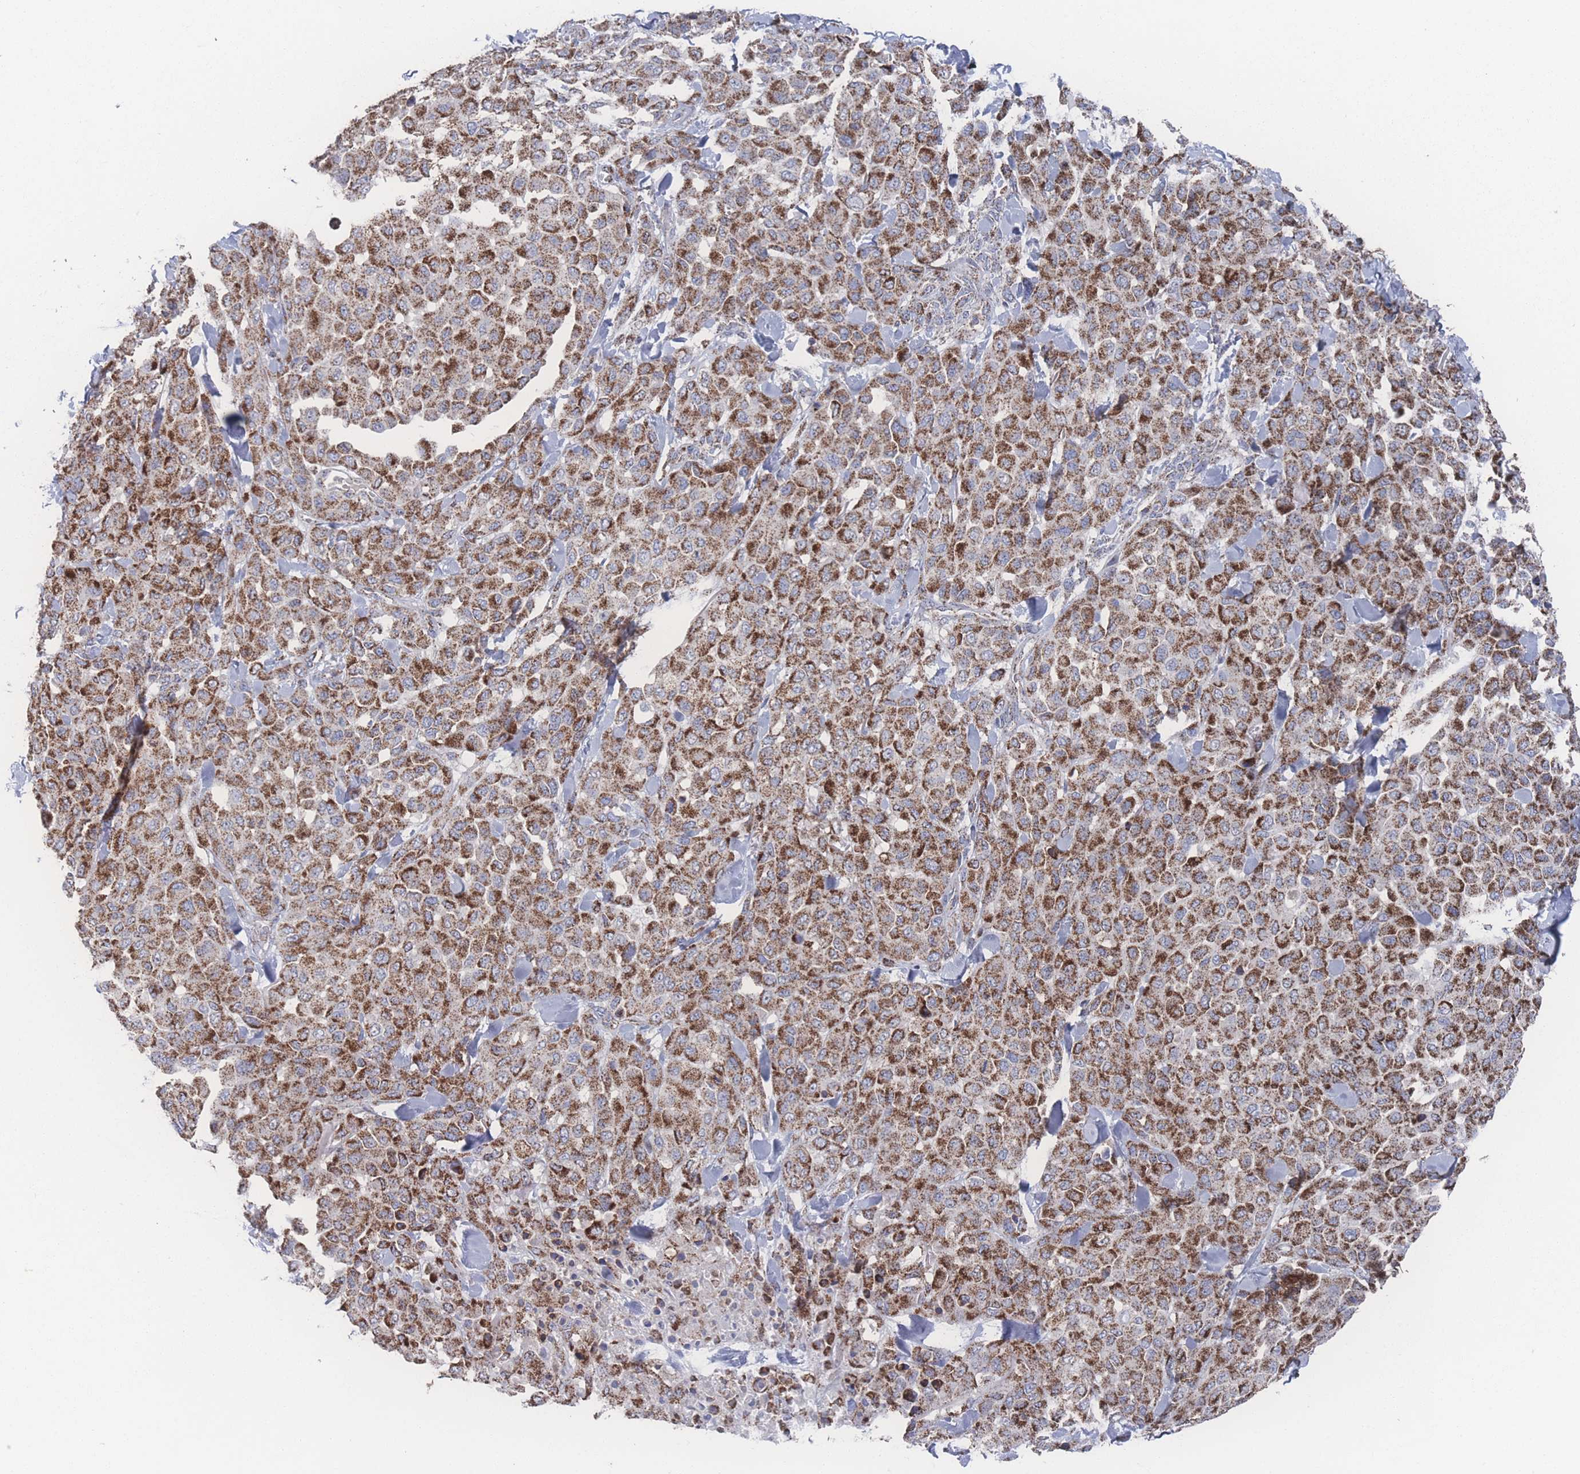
{"staining": {"intensity": "strong", "quantity": ">75%", "location": "cytoplasmic/membranous"}, "tissue": "melanoma", "cell_type": "Tumor cells", "image_type": "cancer", "snomed": [{"axis": "morphology", "description": "Malignant melanoma, Metastatic site"}, {"axis": "topography", "description": "Skin"}], "caption": "DAB immunohistochemical staining of human melanoma displays strong cytoplasmic/membranous protein staining in approximately >75% of tumor cells. The staining was performed using DAB (3,3'-diaminobenzidine), with brown indicating positive protein expression. Nuclei are stained blue with hematoxylin.", "gene": "PEX14", "patient": {"sex": "female", "age": 81}}